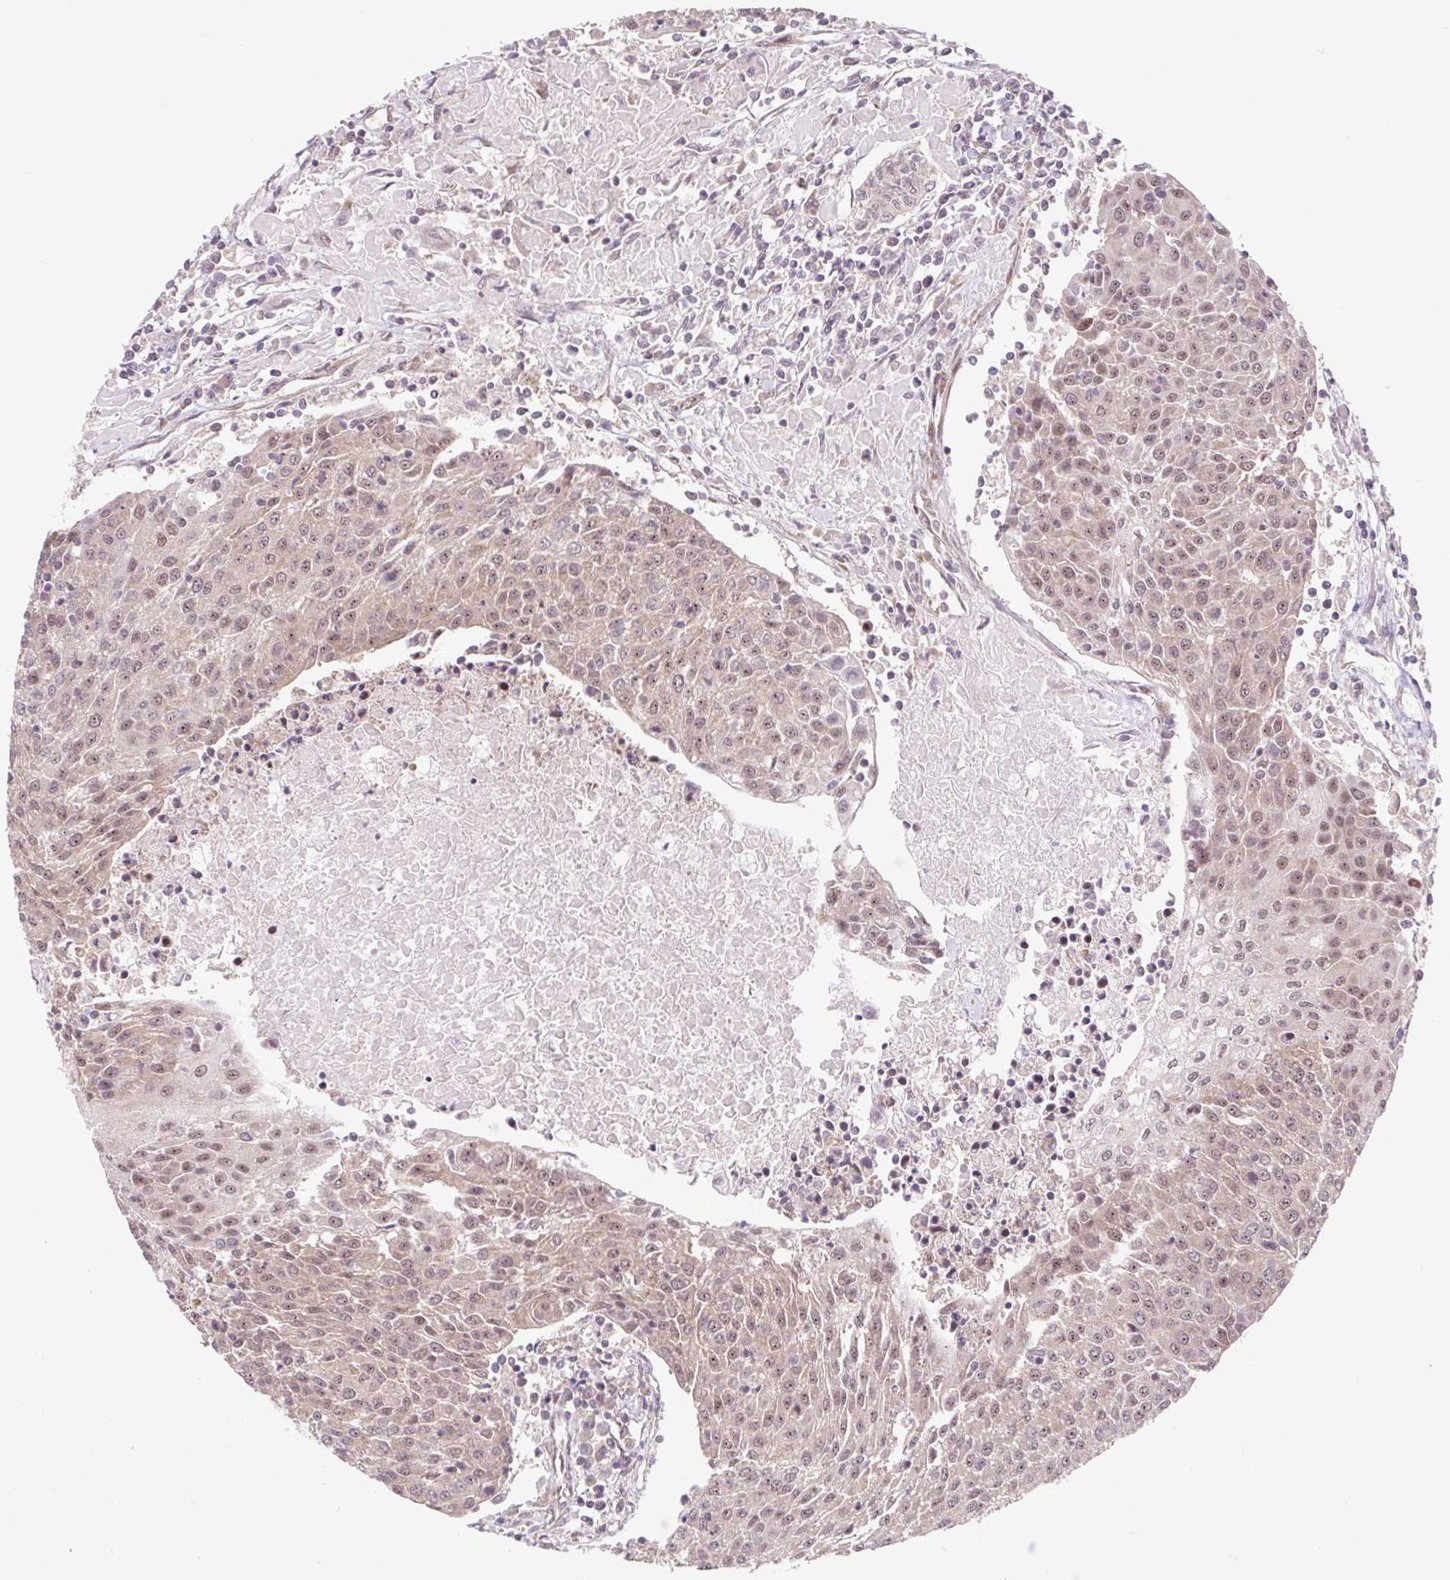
{"staining": {"intensity": "weak", "quantity": ">75%", "location": "cytoplasmic/membranous,nuclear"}, "tissue": "urothelial cancer", "cell_type": "Tumor cells", "image_type": "cancer", "snomed": [{"axis": "morphology", "description": "Urothelial carcinoma, High grade"}, {"axis": "topography", "description": "Urinary bladder"}], "caption": "A brown stain labels weak cytoplasmic/membranous and nuclear positivity of a protein in human urothelial carcinoma (high-grade) tumor cells. The staining was performed using DAB (3,3'-diaminobenzidine), with brown indicating positive protein expression. Nuclei are stained blue with hematoxylin.", "gene": "HFE", "patient": {"sex": "female", "age": 85}}